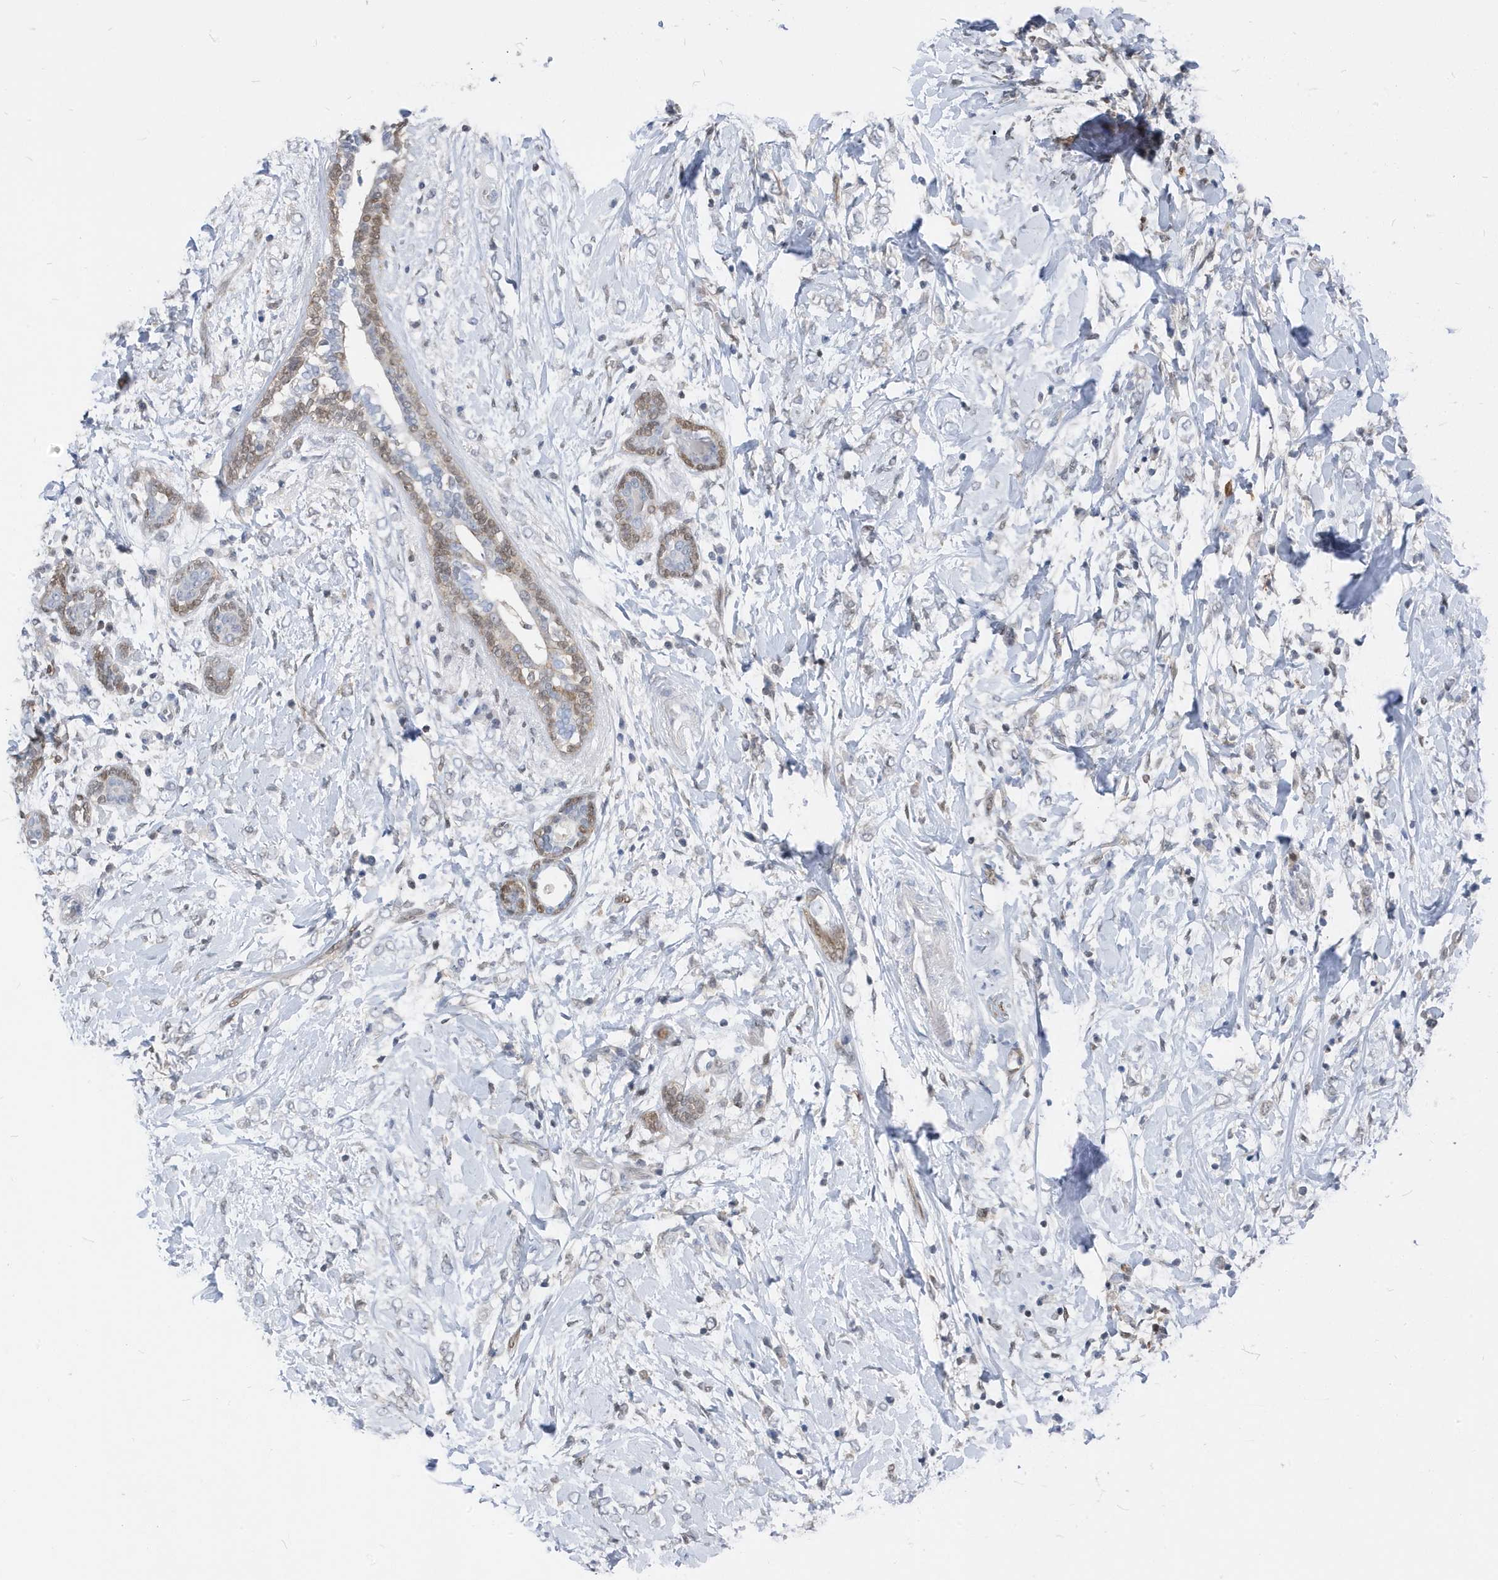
{"staining": {"intensity": "negative", "quantity": "none", "location": "none"}, "tissue": "breast cancer", "cell_type": "Tumor cells", "image_type": "cancer", "snomed": [{"axis": "morphology", "description": "Normal tissue, NOS"}, {"axis": "morphology", "description": "Lobular carcinoma"}, {"axis": "topography", "description": "Breast"}], "caption": "Protein analysis of lobular carcinoma (breast) demonstrates no significant expression in tumor cells.", "gene": "NCOA7", "patient": {"sex": "female", "age": 47}}